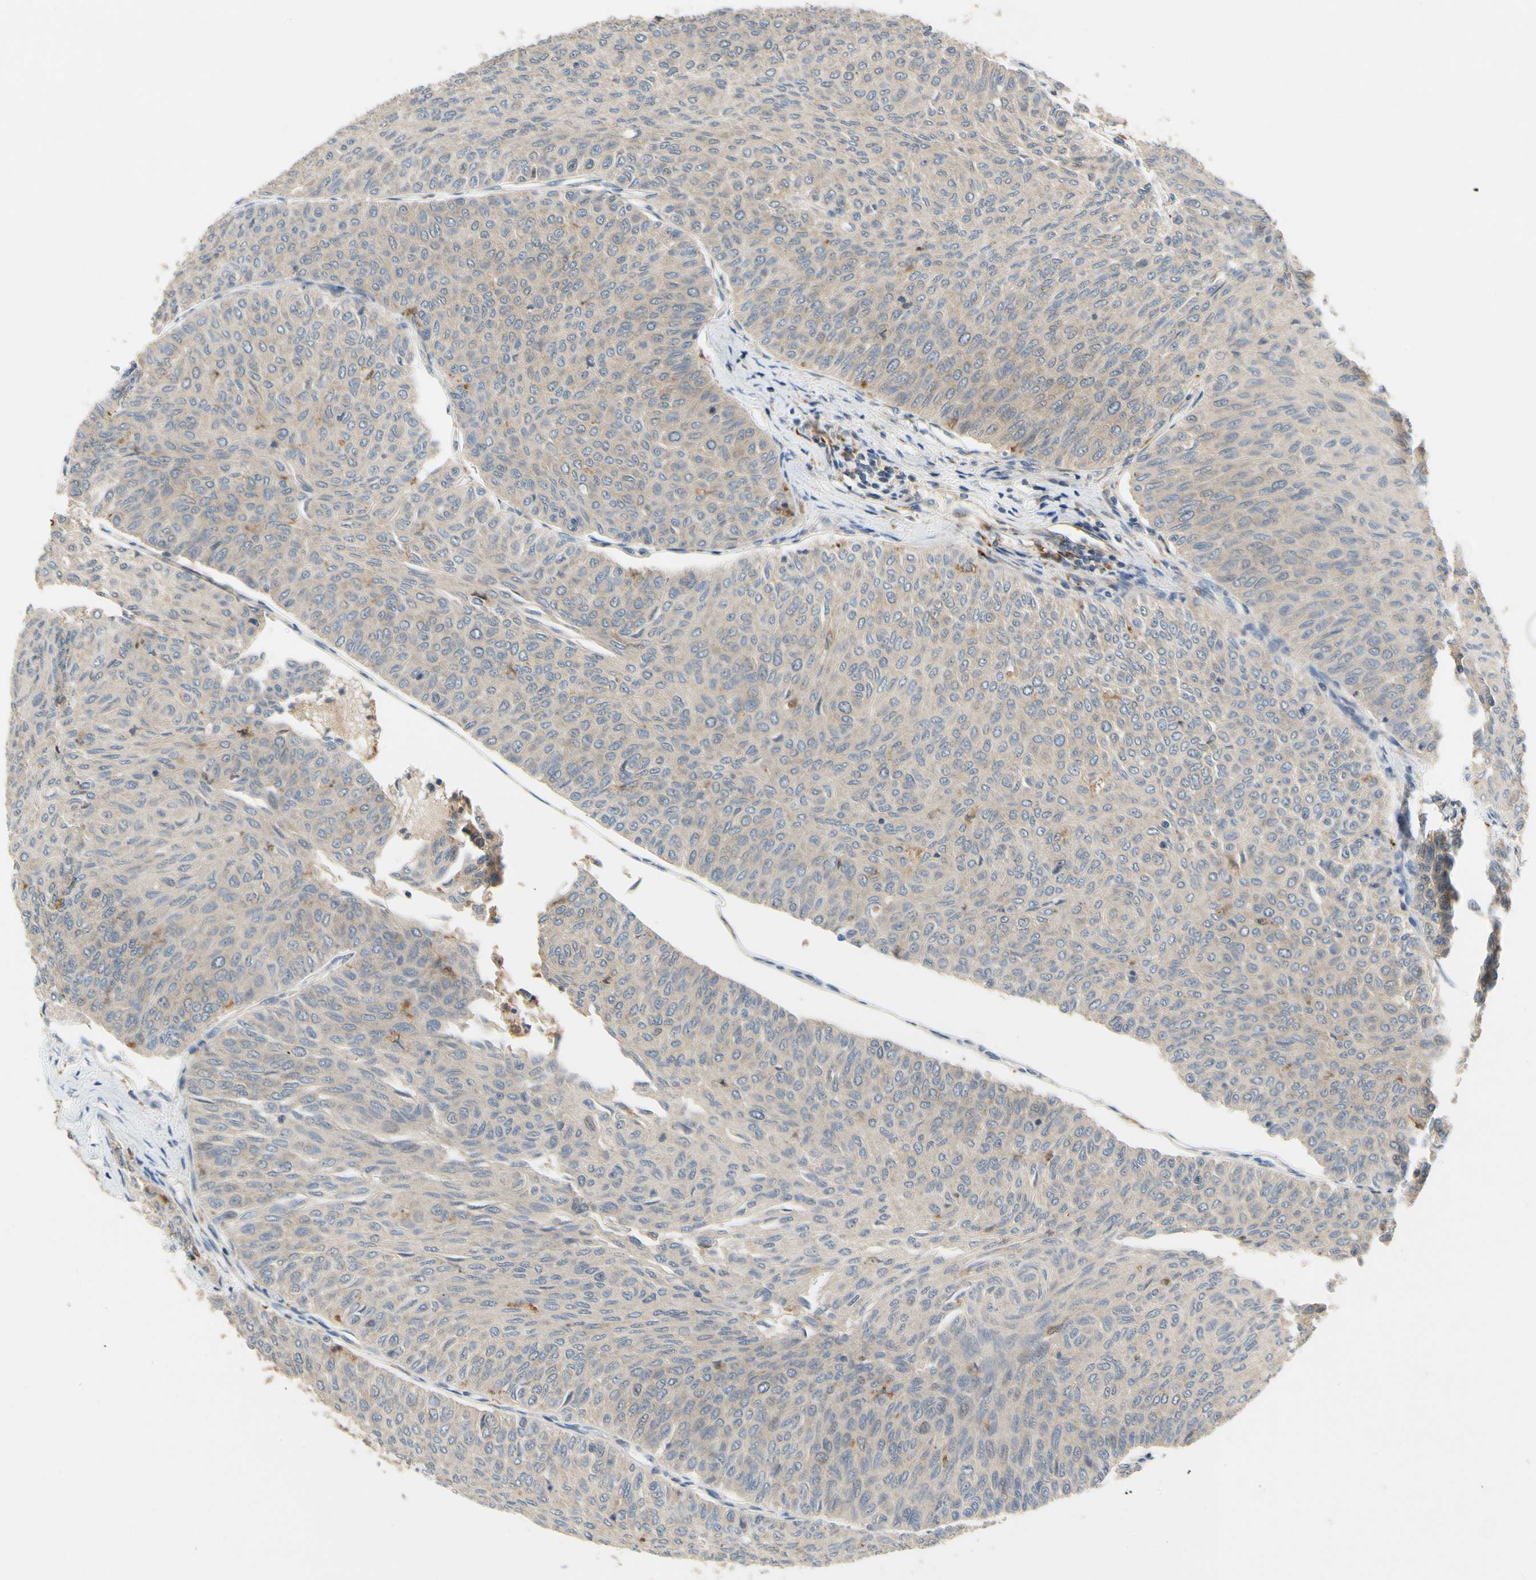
{"staining": {"intensity": "weak", "quantity": "25%-75%", "location": "cytoplasmic/membranous"}, "tissue": "urothelial cancer", "cell_type": "Tumor cells", "image_type": "cancer", "snomed": [{"axis": "morphology", "description": "Urothelial carcinoma, Low grade"}, {"axis": "topography", "description": "Urinary bladder"}], "caption": "There is low levels of weak cytoplasmic/membranous staining in tumor cells of low-grade urothelial carcinoma, as demonstrated by immunohistochemical staining (brown color).", "gene": "ANKHD1", "patient": {"sex": "male", "age": 78}}